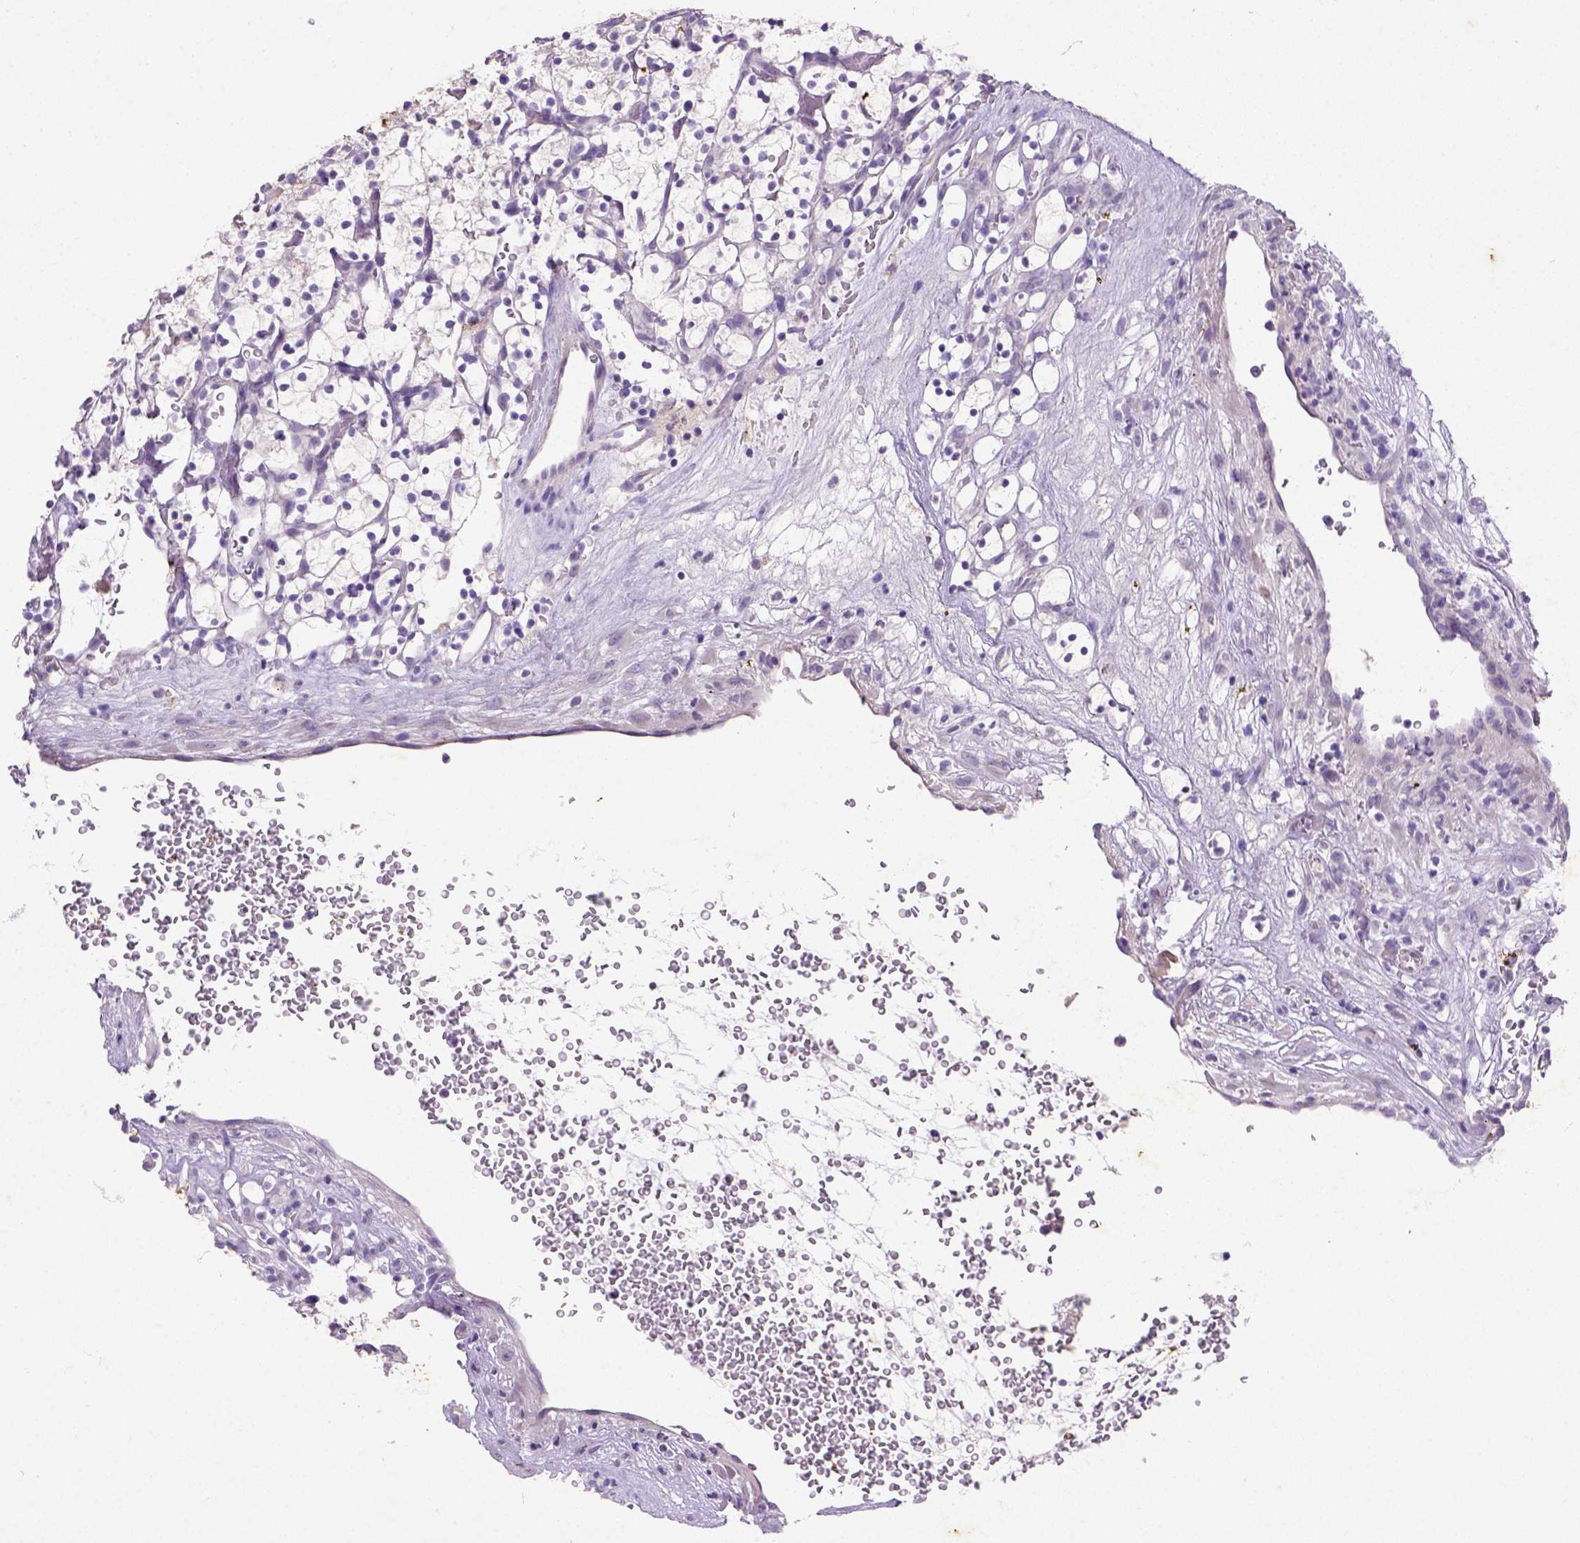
{"staining": {"intensity": "negative", "quantity": "none", "location": "none"}, "tissue": "renal cancer", "cell_type": "Tumor cells", "image_type": "cancer", "snomed": [{"axis": "morphology", "description": "Adenocarcinoma, NOS"}, {"axis": "topography", "description": "Kidney"}], "caption": "Human renal cancer (adenocarcinoma) stained for a protein using immunohistochemistry (IHC) shows no staining in tumor cells.", "gene": "NUDT2", "patient": {"sex": "female", "age": 64}}